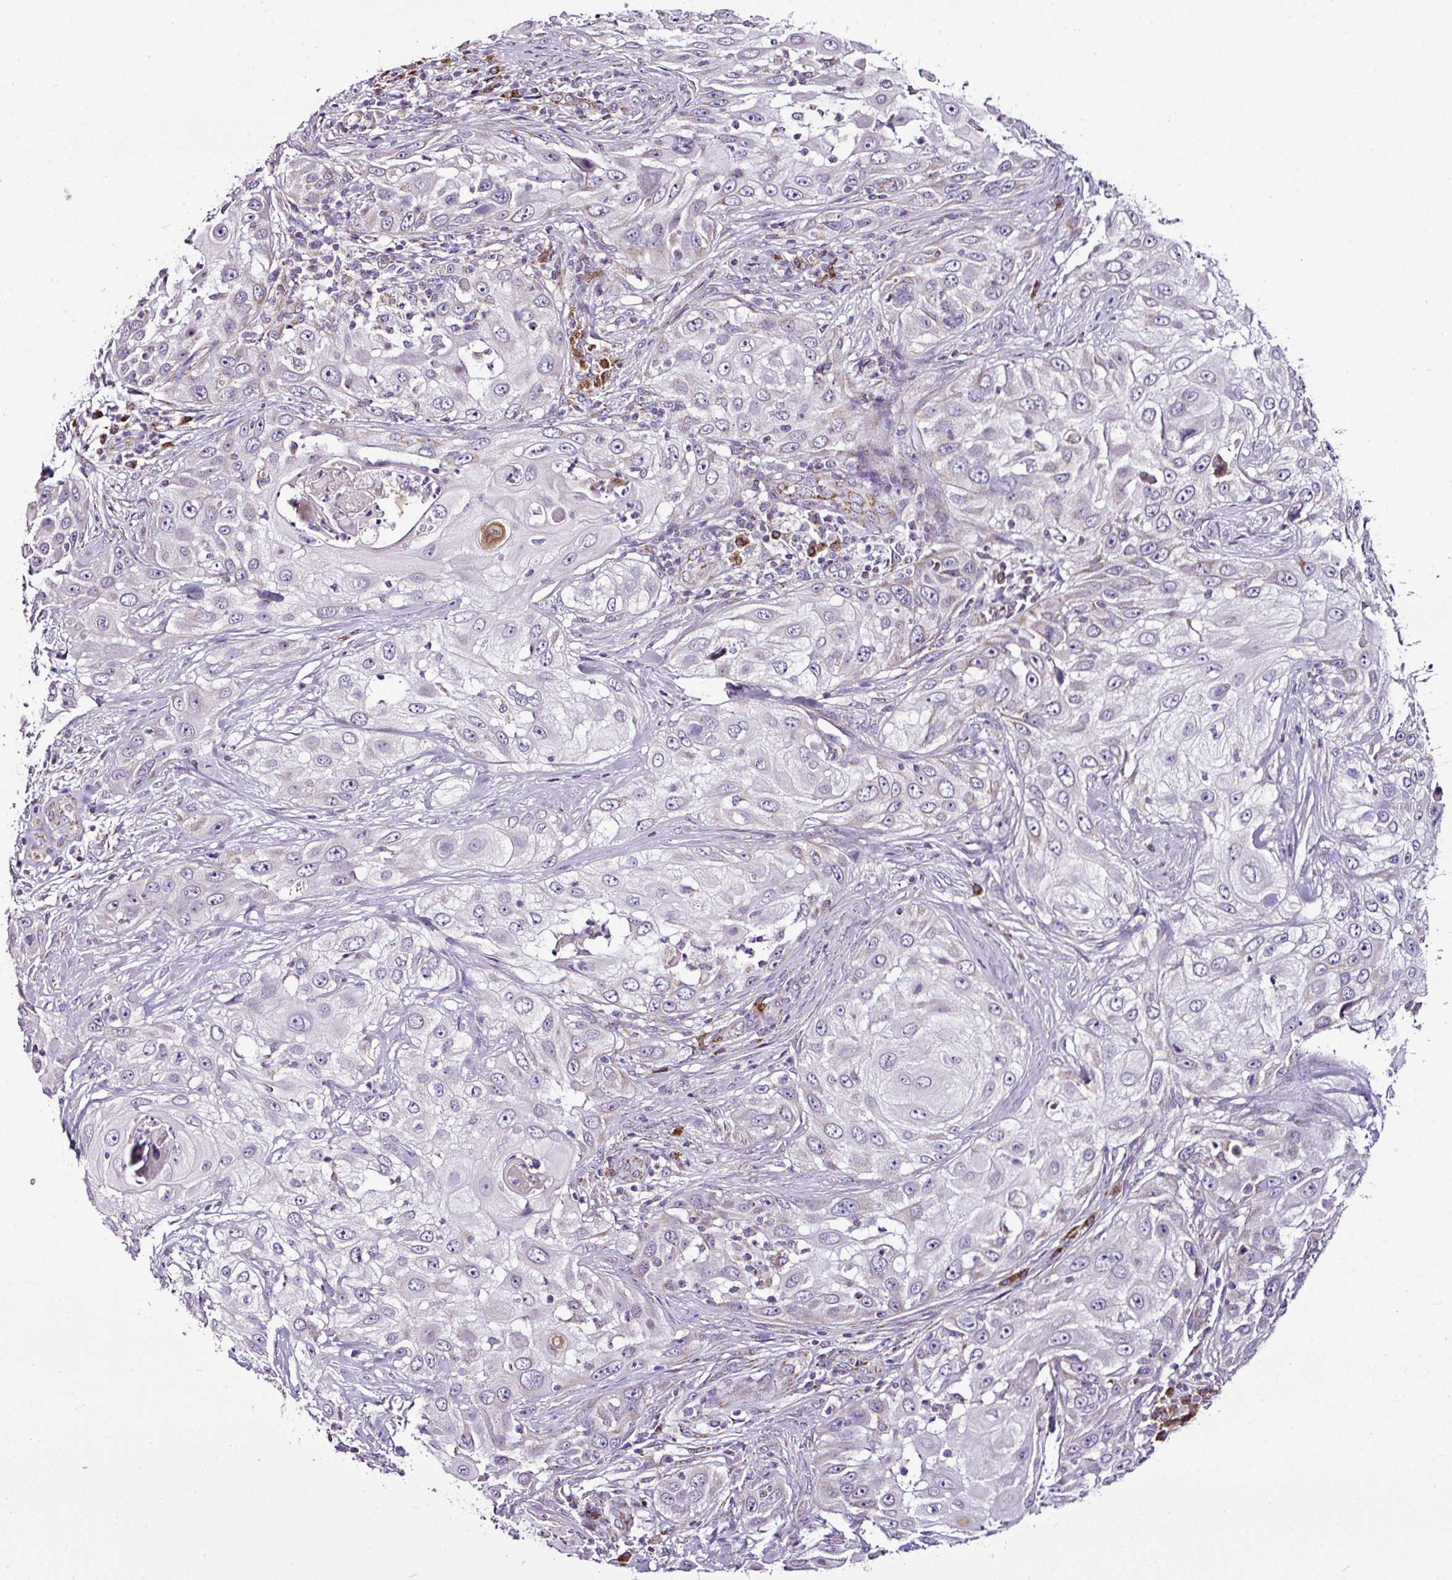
{"staining": {"intensity": "negative", "quantity": "none", "location": "none"}, "tissue": "skin cancer", "cell_type": "Tumor cells", "image_type": "cancer", "snomed": [{"axis": "morphology", "description": "Squamous cell carcinoma, NOS"}, {"axis": "topography", "description": "Skin"}], "caption": "Tumor cells show no significant expression in skin cancer. (IHC, brightfield microscopy, high magnification).", "gene": "DPAGT1", "patient": {"sex": "female", "age": 44}}